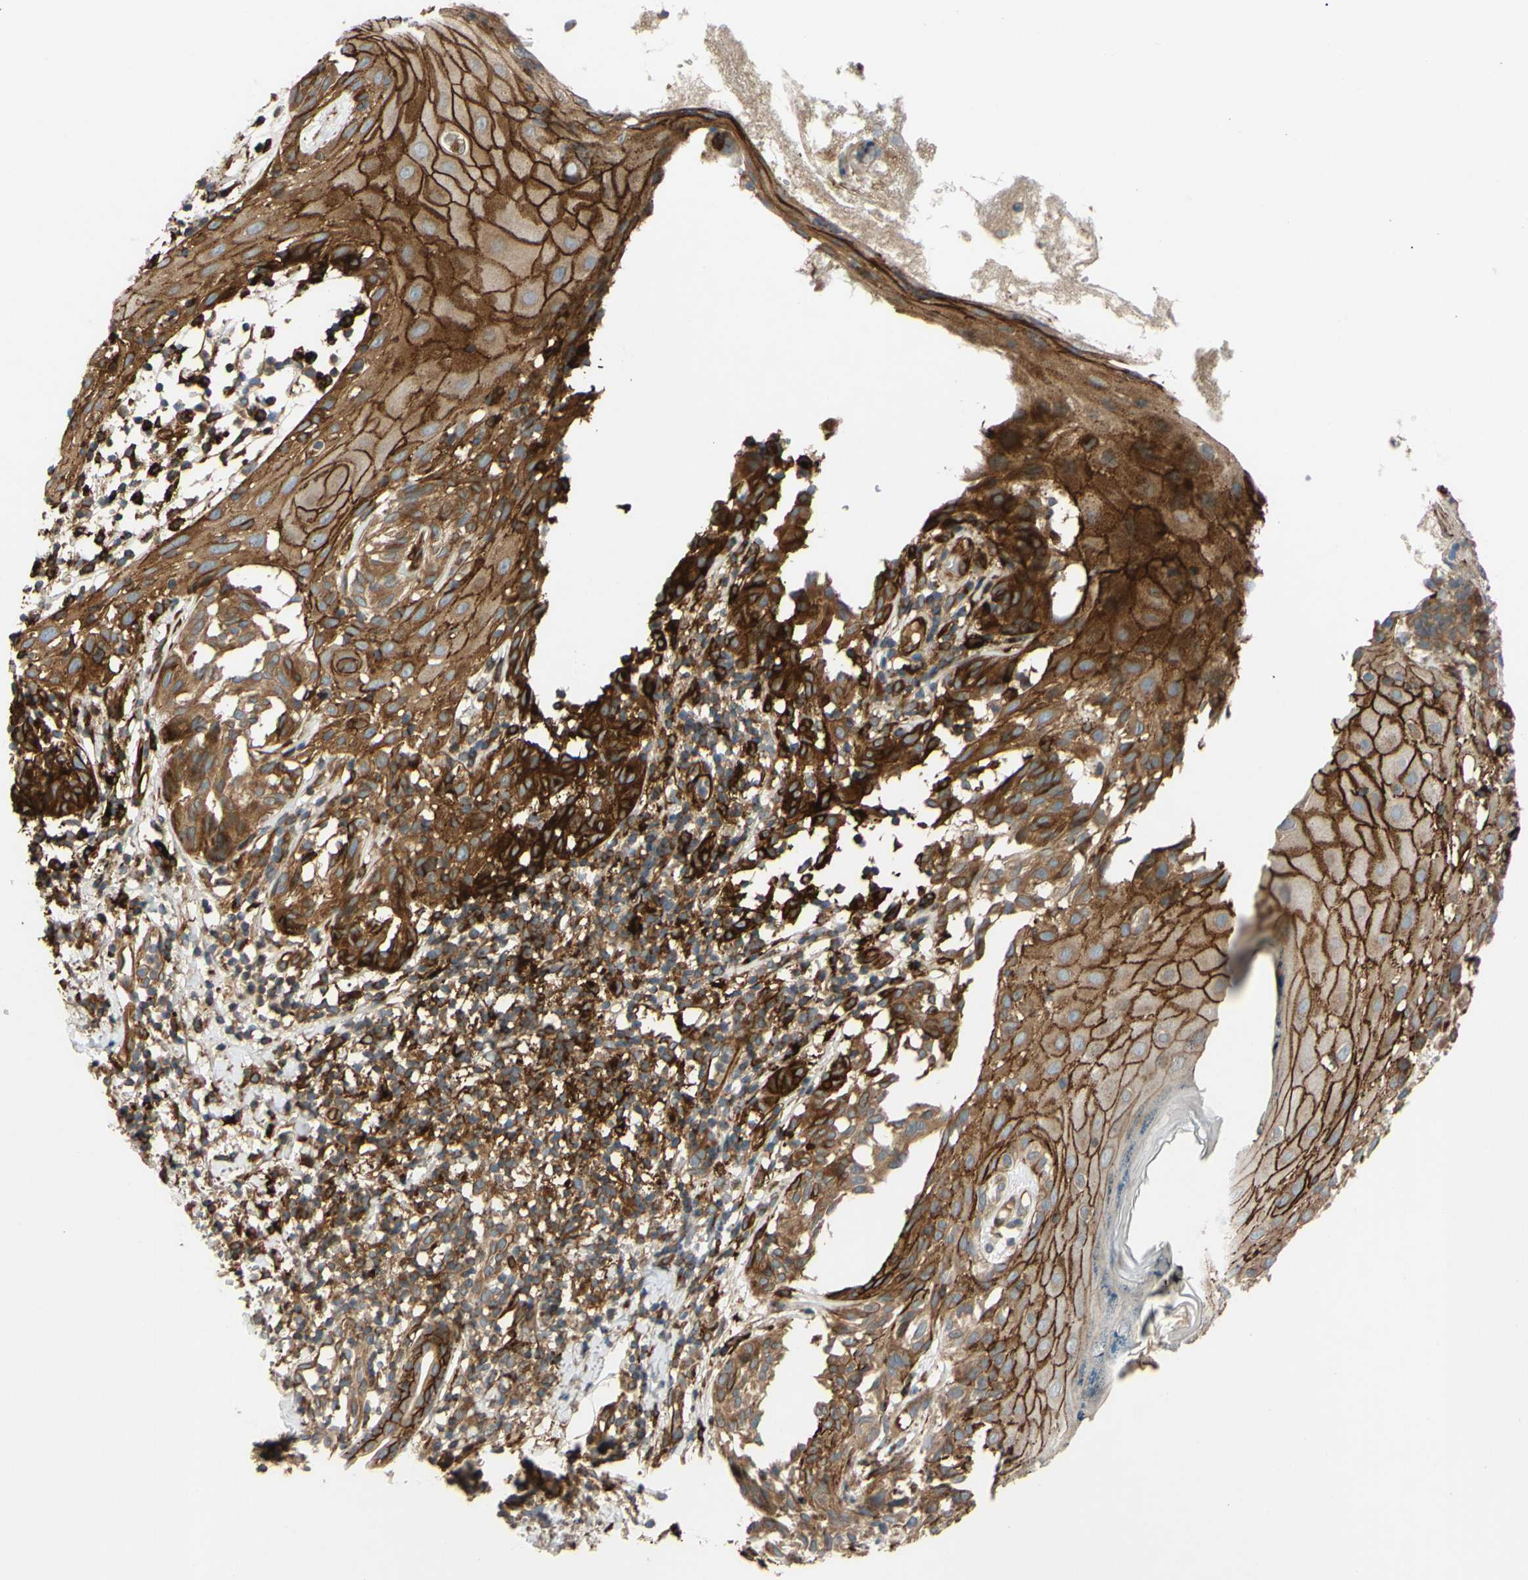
{"staining": {"intensity": "moderate", "quantity": ">75%", "location": "cytoplasmic/membranous"}, "tissue": "melanoma", "cell_type": "Tumor cells", "image_type": "cancer", "snomed": [{"axis": "morphology", "description": "Malignant melanoma, NOS"}, {"axis": "topography", "description": "Skin"}], "caption": "There is medium levels of moderate cytoplasmic/membranous expression in tumor cells of malignant melanoma, as demonstrated by immunohistochemical staining (brown color).", "gene": "SPTLC1", "patient": {"sex": "female", "age": 46}}